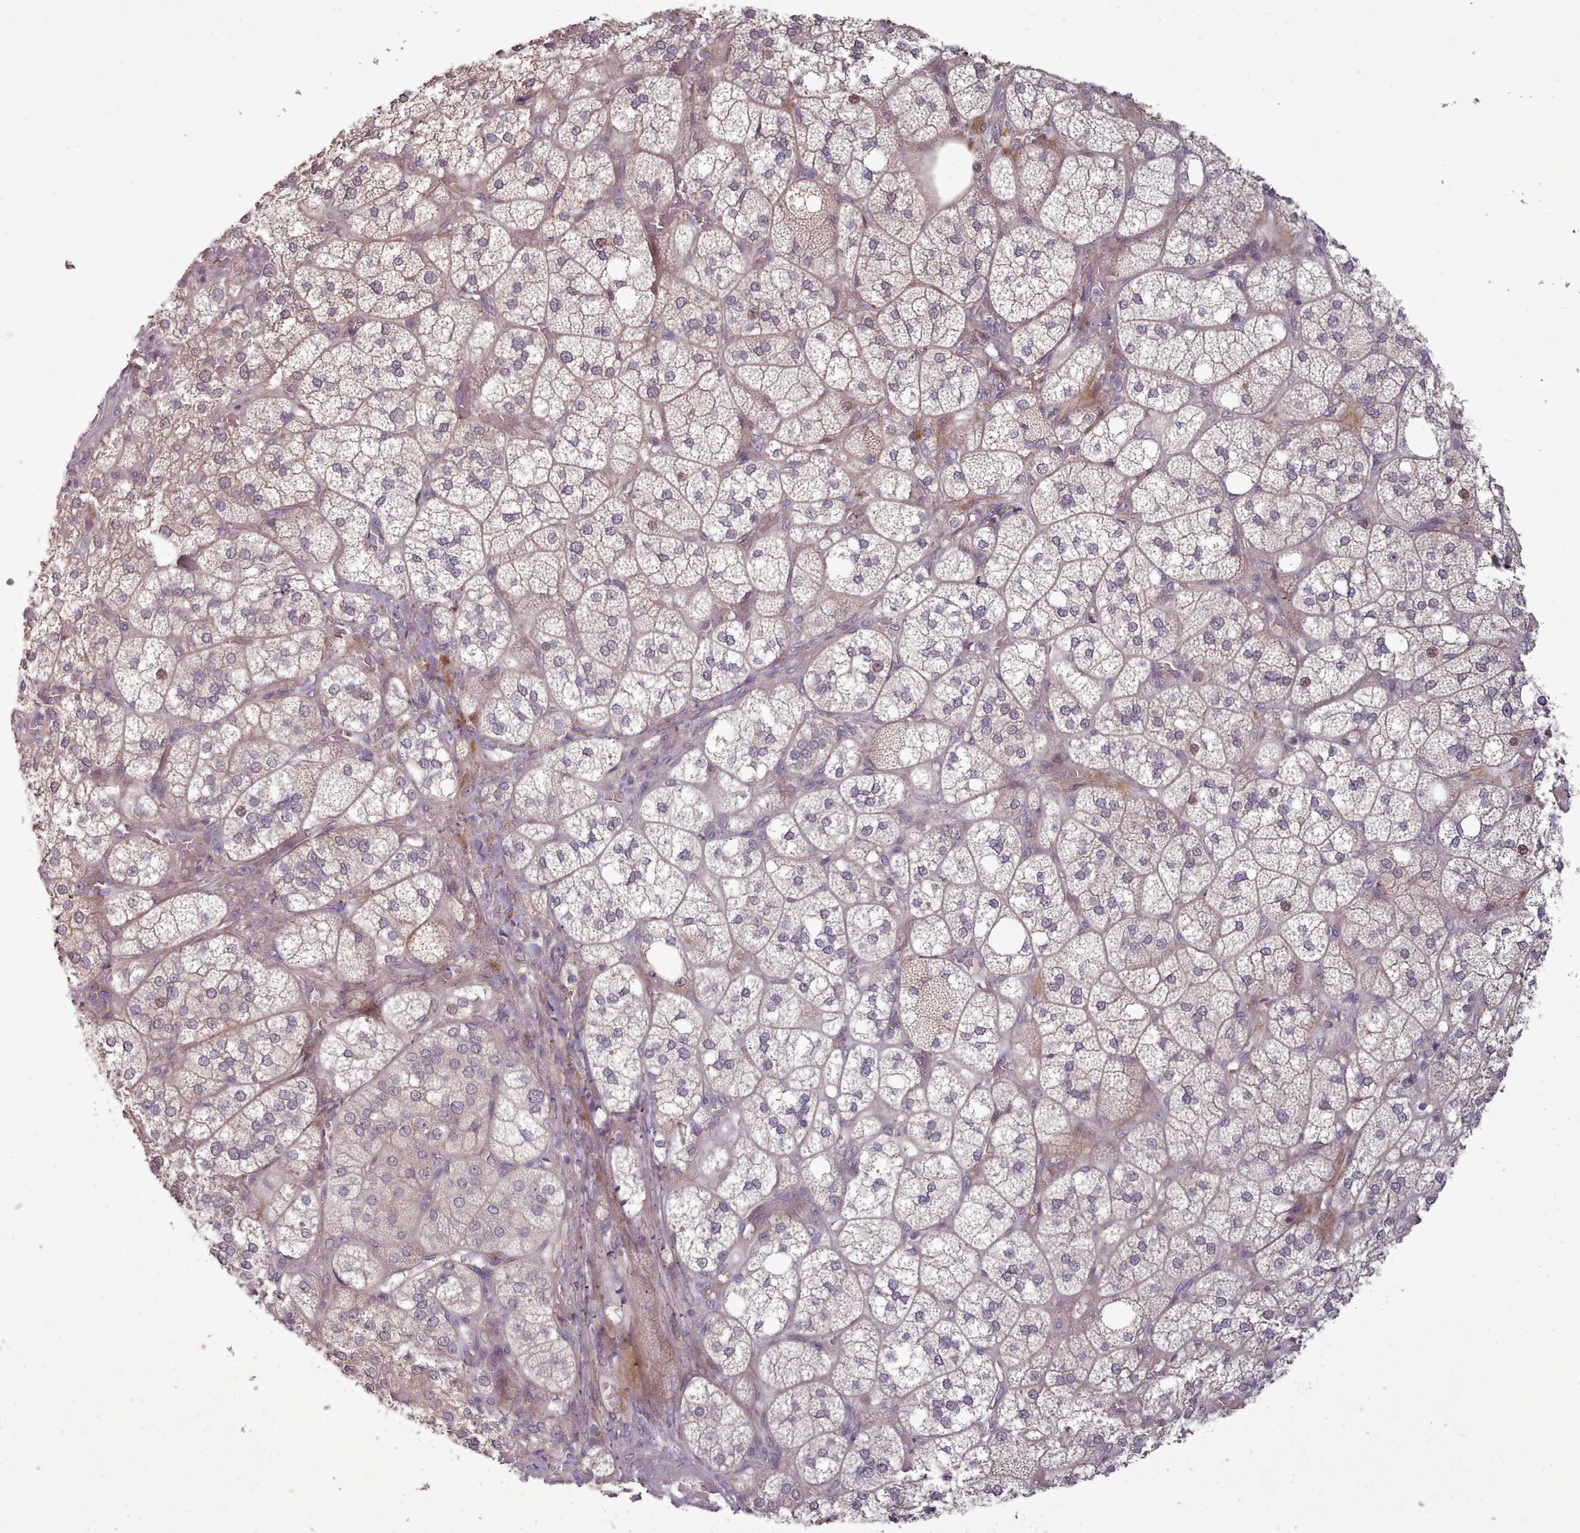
{"staining": {"intensity": "moderate", "quantity": "25%-75%", "location": "cytoplasmic/membranous,nuclear"}, "tissue": "adrenal gland", "cell_type": "Glandular cells", "image_type": "normal", "snomed": [{"axis": "morphology", "description": "Normal tissue, NOS"}, {"axis": "topography", "description": "Adrenal gland"}], "caption": "Moderate cytoplasmic/membranous,nuclear expression for a protein is identified in about 25%-75% of glandular cells of normal adrenal gland using immunohistochemistry.", "gene": "LEFTY1", "patient": {"sex": "male", "age": 61}}